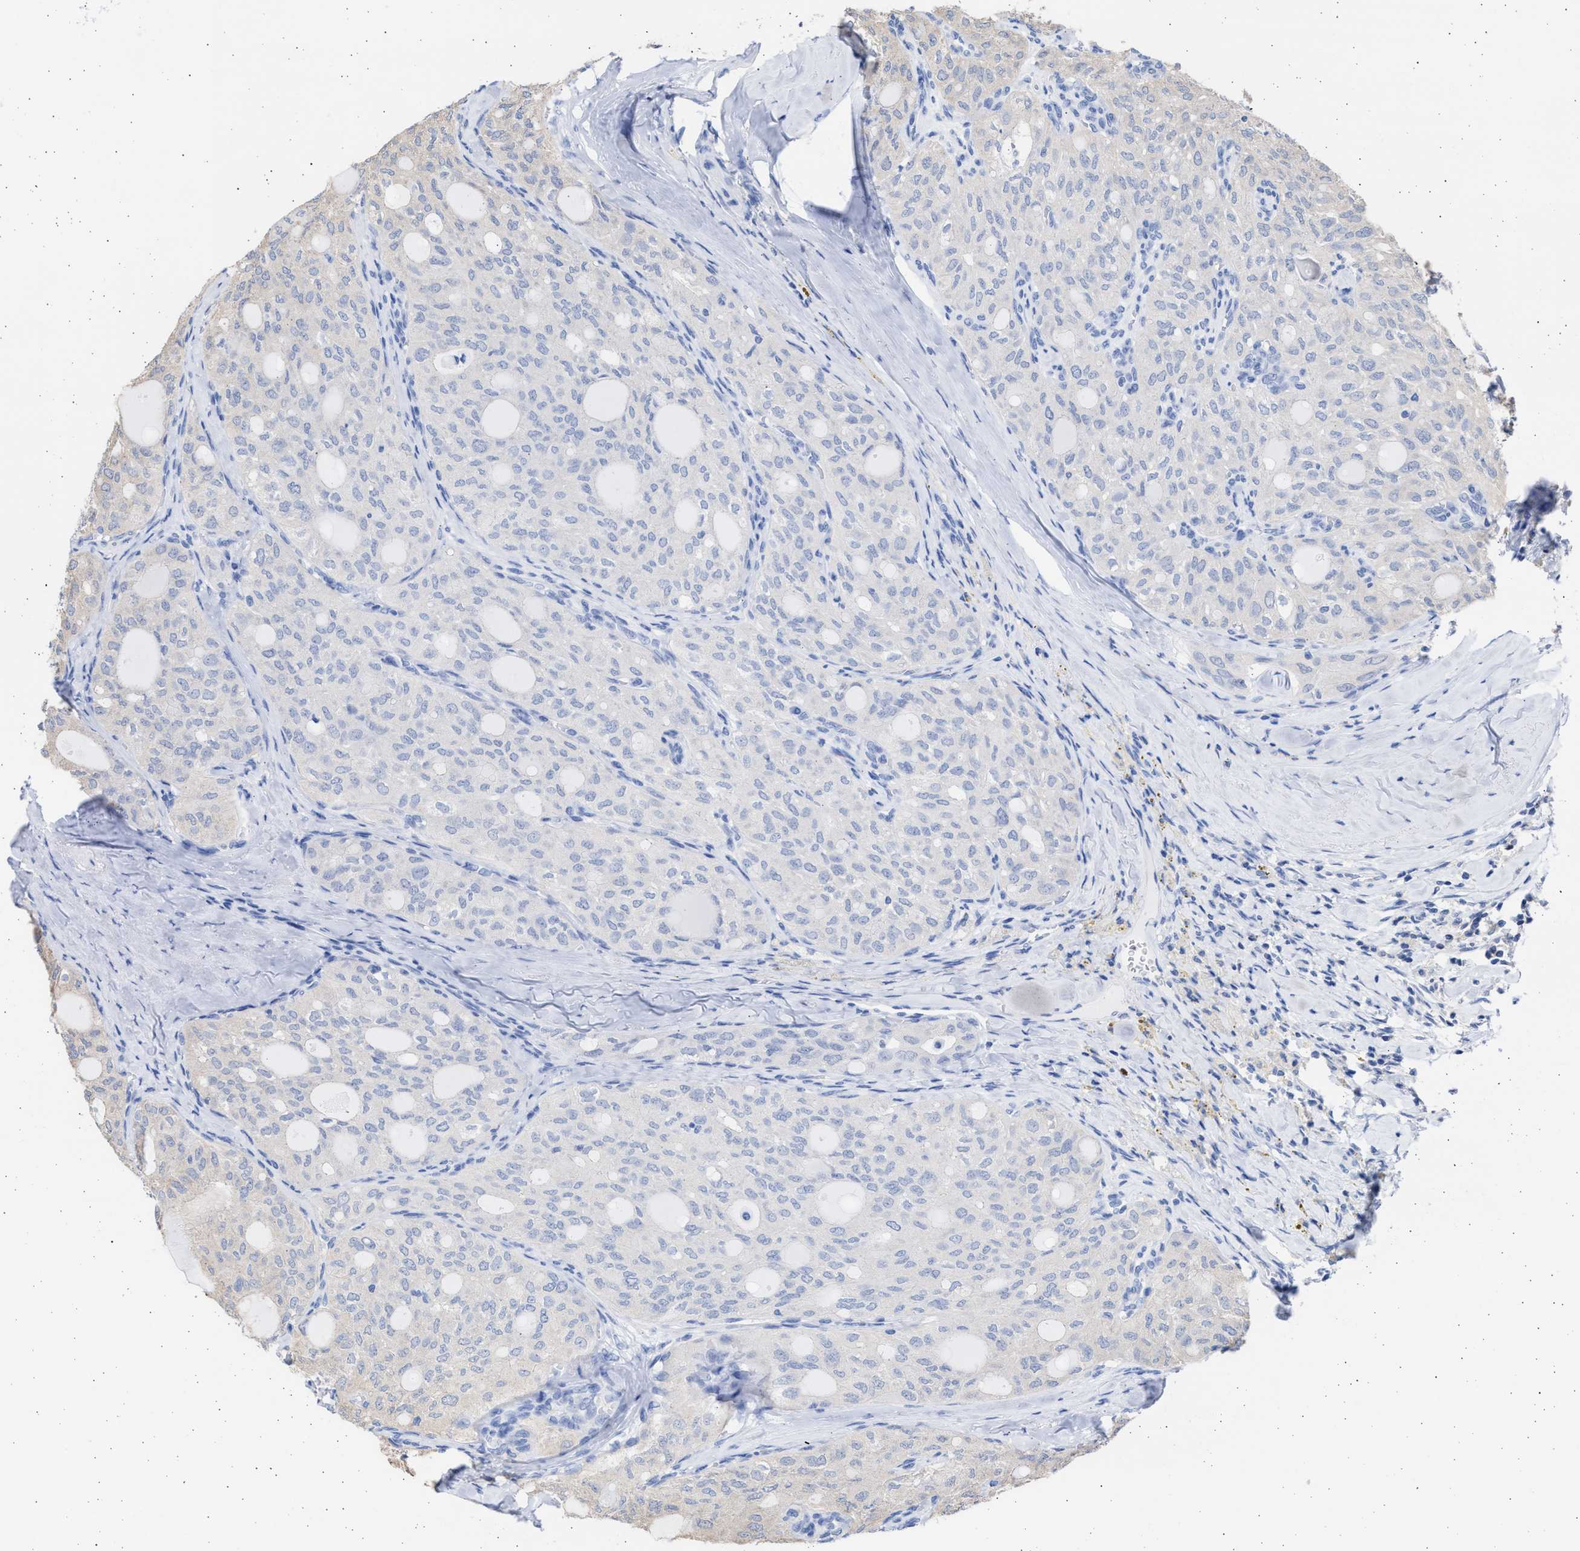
{"staining": {"intensity": "negative", "quantity": "none", "location": "none"}, "tissue": "thyroid cancer", "cell_type": "Tumor cells", "image_type": "cancer", "snomed": [{"axis": "morphology", "description": "Follicular adenoma carcinoma, NOS"}, {"axis": "topography", "description": "Thyroid gland"}], "caption": "Tumor cells are negative for brown protein staining in thyroid cancer (follicular adenoma carcinoma).", "gene": "ALDOC", "patient": {"sex": "male", "age": 75}}